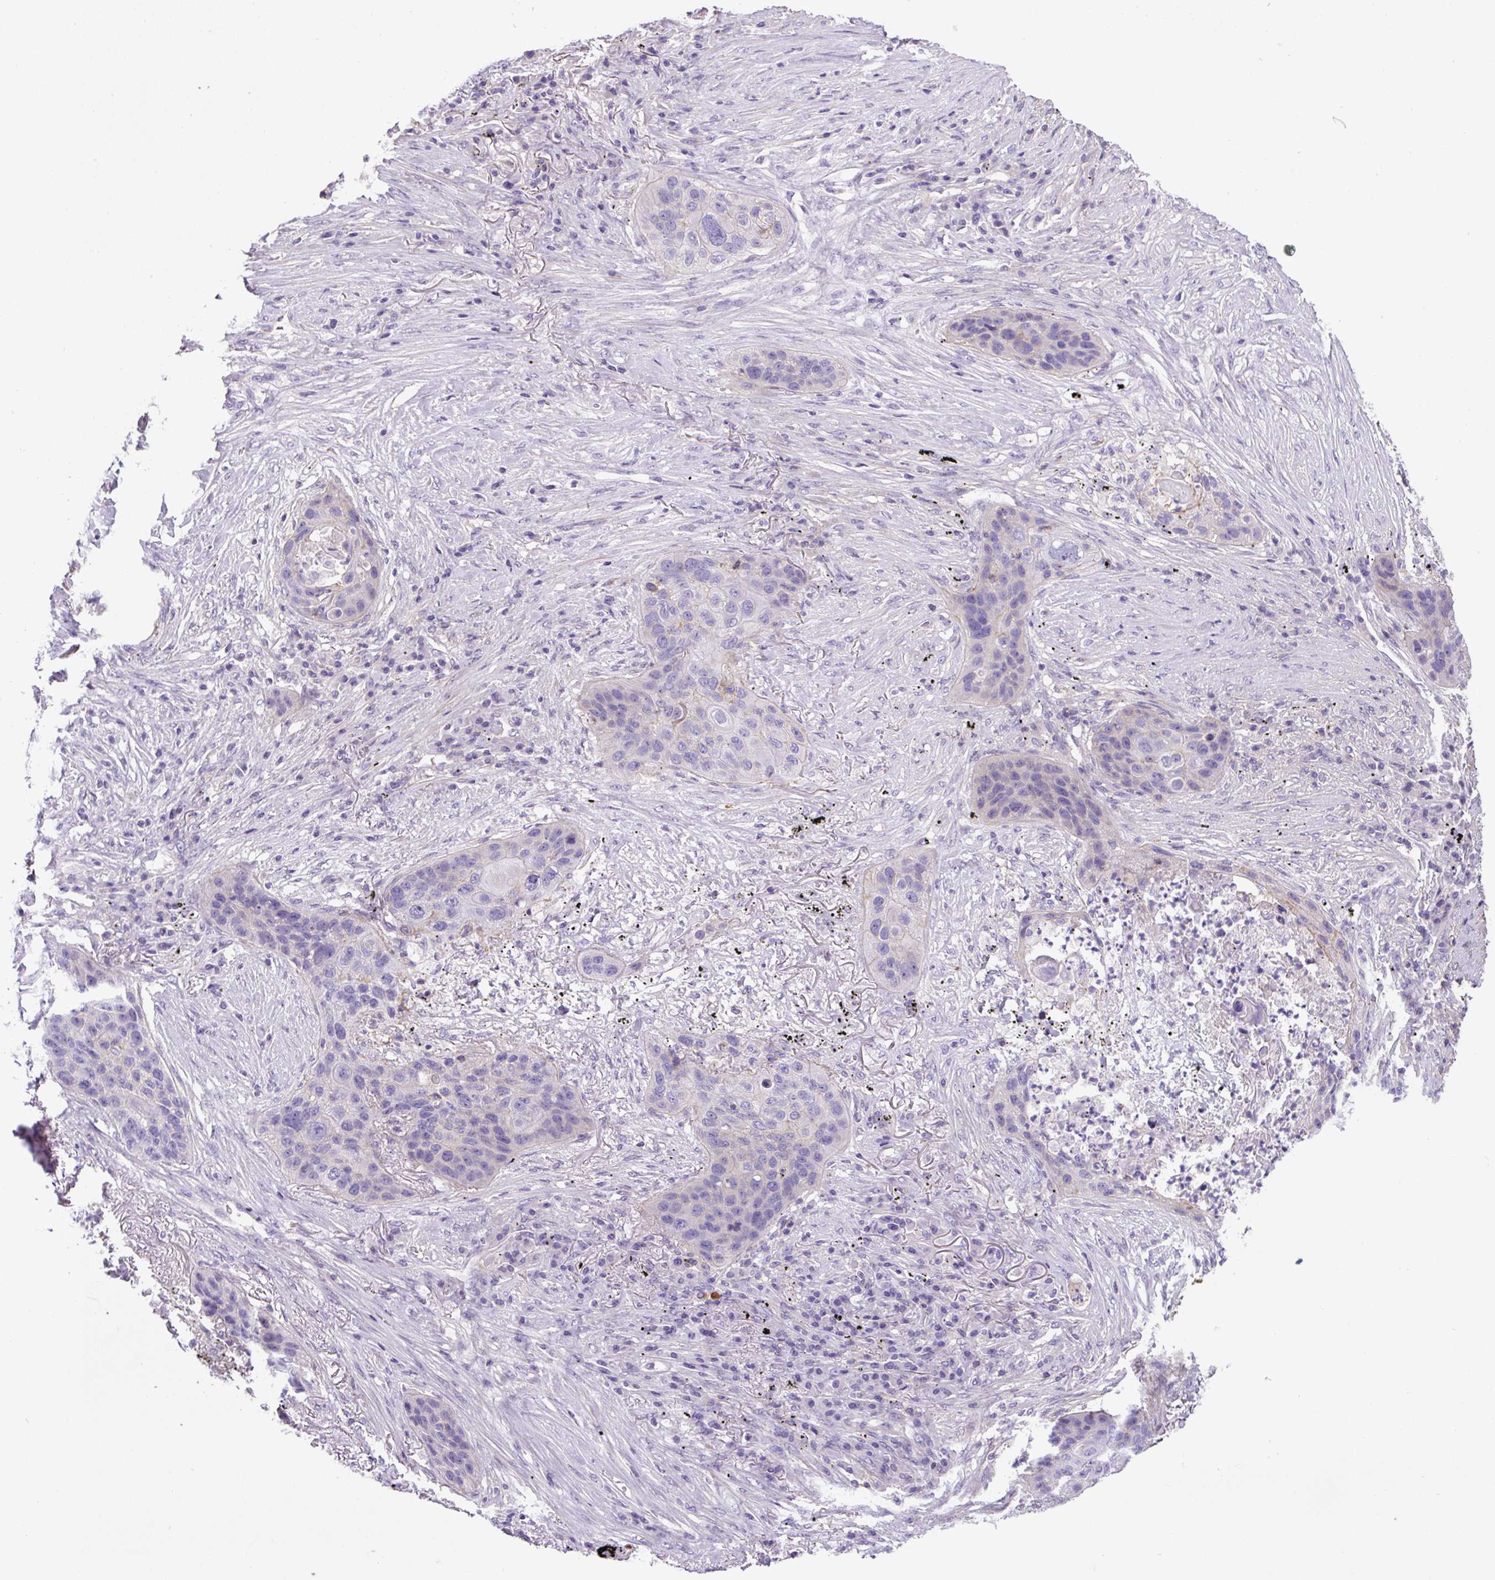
{"staining": {"intensity": "negative", "quantity": "none", "location": "none"}, "tissue": "lung cancer", "cell_type": "Tumor cells", "image_type": "cancer", "snomed": [{"axis": "morphology", "description": "Squamous cell carcinoma, NOS"}, {"axis": "topography", "description": "Lung"}], "caption": "Immunohistochemistry (IHC) photomicrograph of neoplastic tissue: squamous cell carcinoma (lung) stained with DAB shows no significant protein expression in tumor cells.", "gene": "NPTN", "patient": {"sex": "female", "age": 63}}